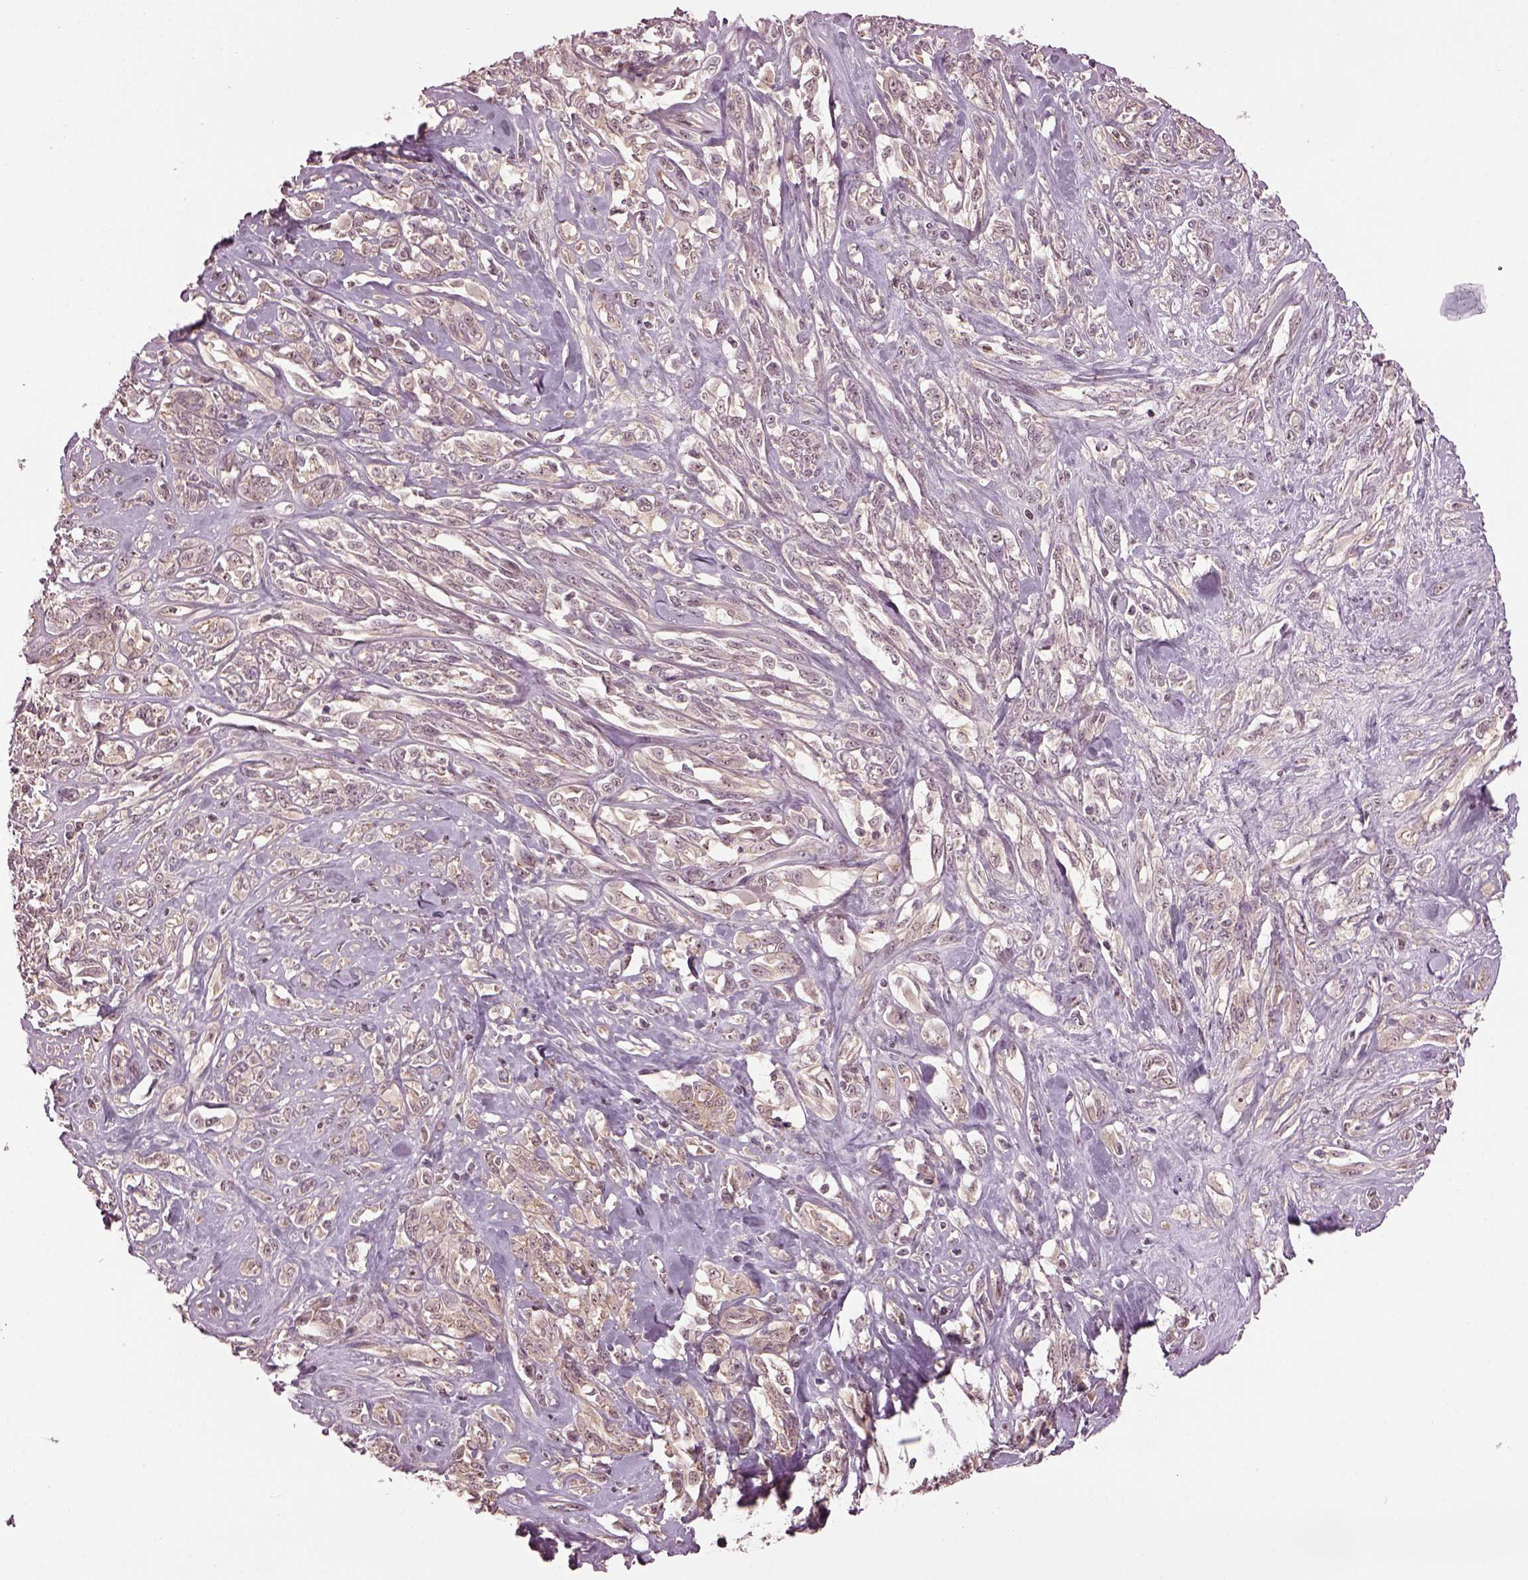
{"staining": {"intensity": "weak", "quantity": "<25%", "location": "nuclear"}, "tissue": "melanoma", "cell_type": "Tumor cells", "image_type": "cancer", "snomed": [{"axis": "morphology", "description": "Malignant melanoma, NOS"}, {"axis": "topography", "description": "Skin"}], "caption": "A photomicrograph of human melanoma is negative for staining in tumor cells.", "gene": "GNRH1", "patient": {"sex": "female", "age": 91}}